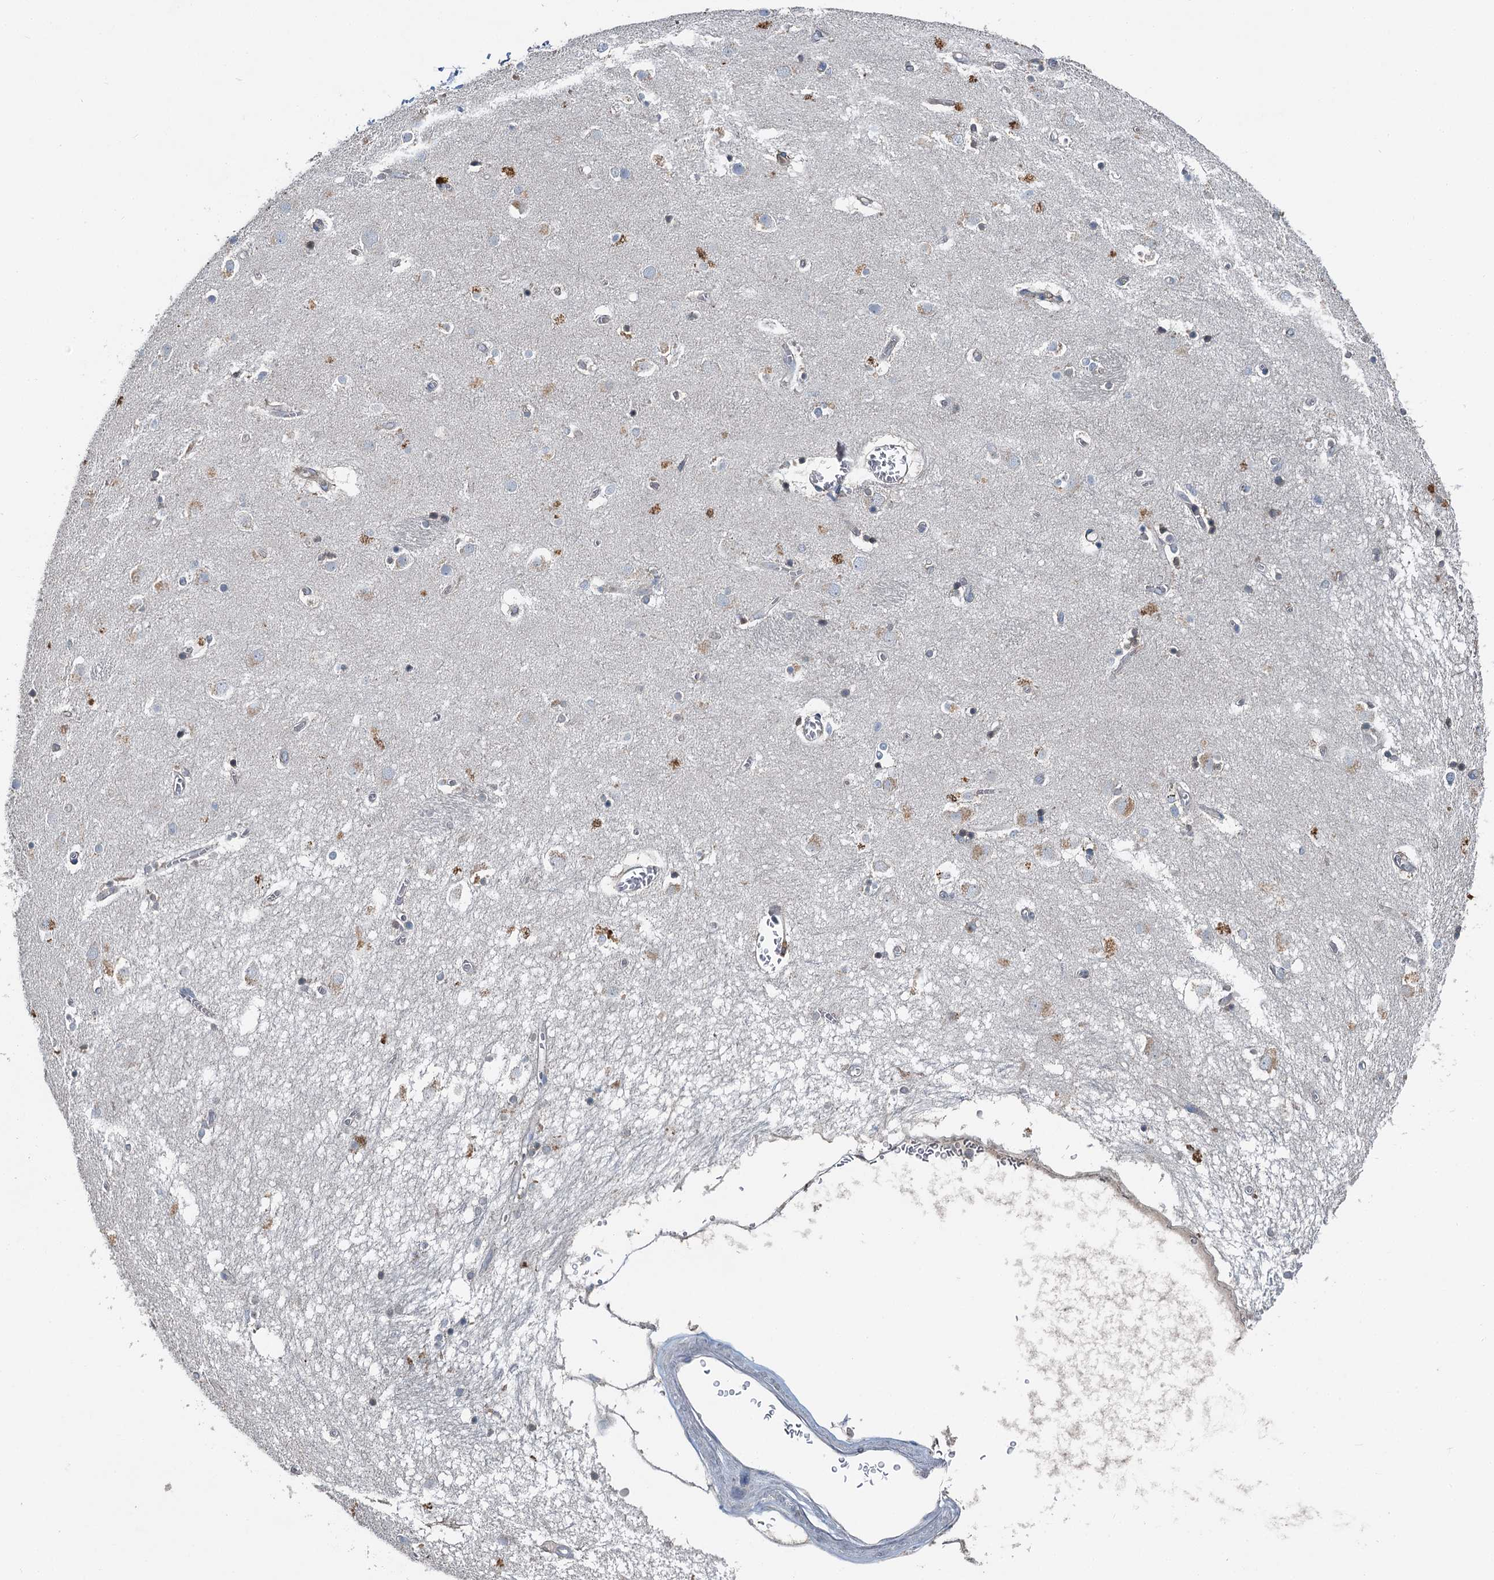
{"staining": {"intensity": "moderate", "quantity": "<25%", "location": "nuclear"}, "tissue": "caudate", "cell_type": "Glial cells", "image_type": "normal", "snomed": [{"axis": "morphology", "description": "Normal tissue, NOS"}, {"axis": "topography", "description": "Lateral ventricle wall"}], "caption": "Caudate stained with a protein marker exhibits moderate staining in glial cells.", "gene": "C6orf120", "patient": {"sex": "male", "age": 70}}